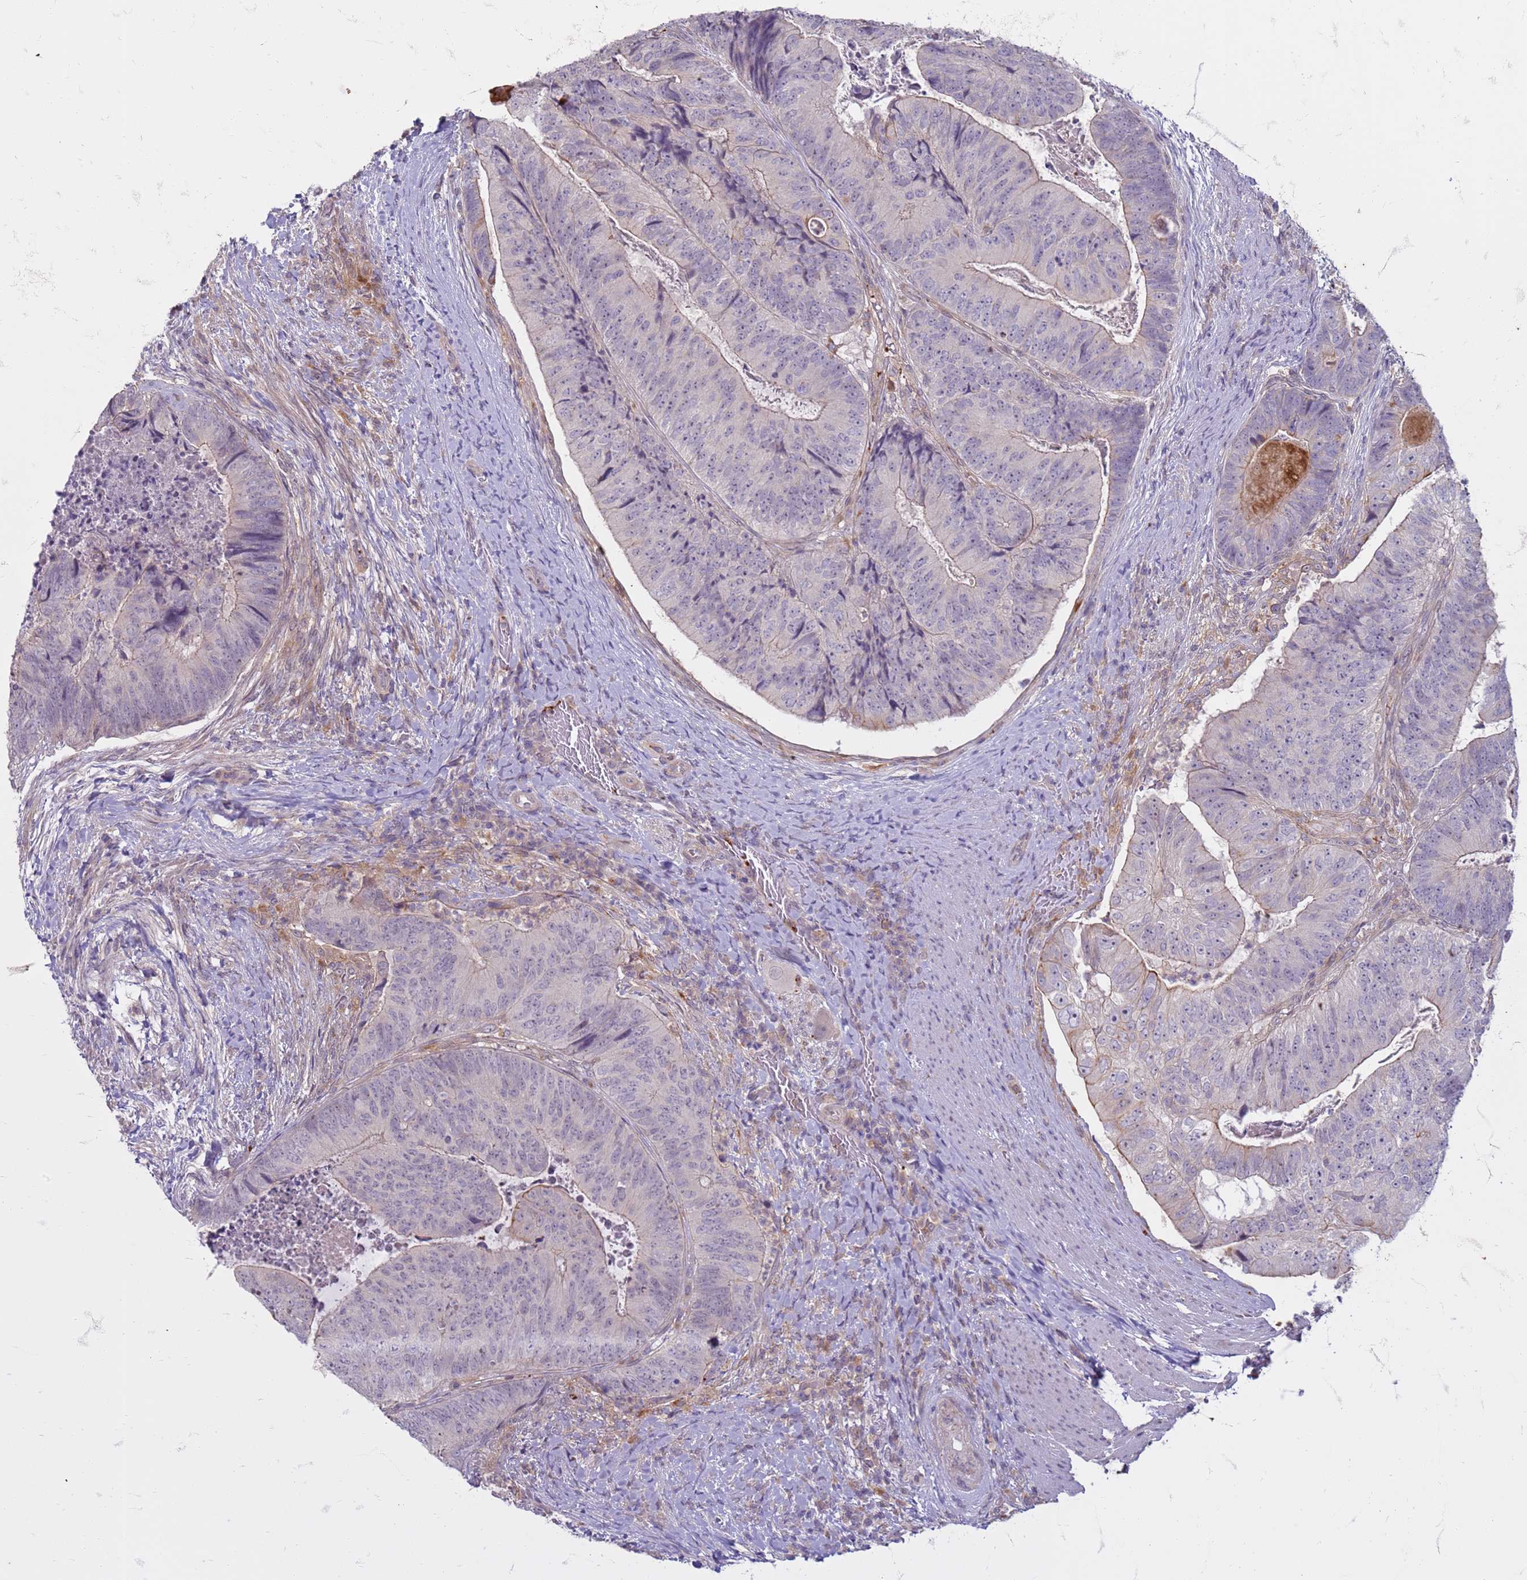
{"staining": {"intensity": "weak", "quantity": "<25%", "location": "cytoplasmic/membranous"}, "tissue": "colorectal cancer", "cell_type": "Tumor cells", "image_type": "cancer", "snomed": [{"axis": "morphology", "description": "Adenocarcinoma, NOS"}, {"axis": "topography", "description": "Colon"}], "caption": "High power microscopy image of an IHC micrograph of colorectal adenocarcinoma, revealing no significant positivity in tumor cells. (Brightfield microscopy of DAB (3,3'-diaminobenzidine) IHC at high magnification).", "gene": "SLC15A3", "patient": {"sex": "female", "age": 67}}